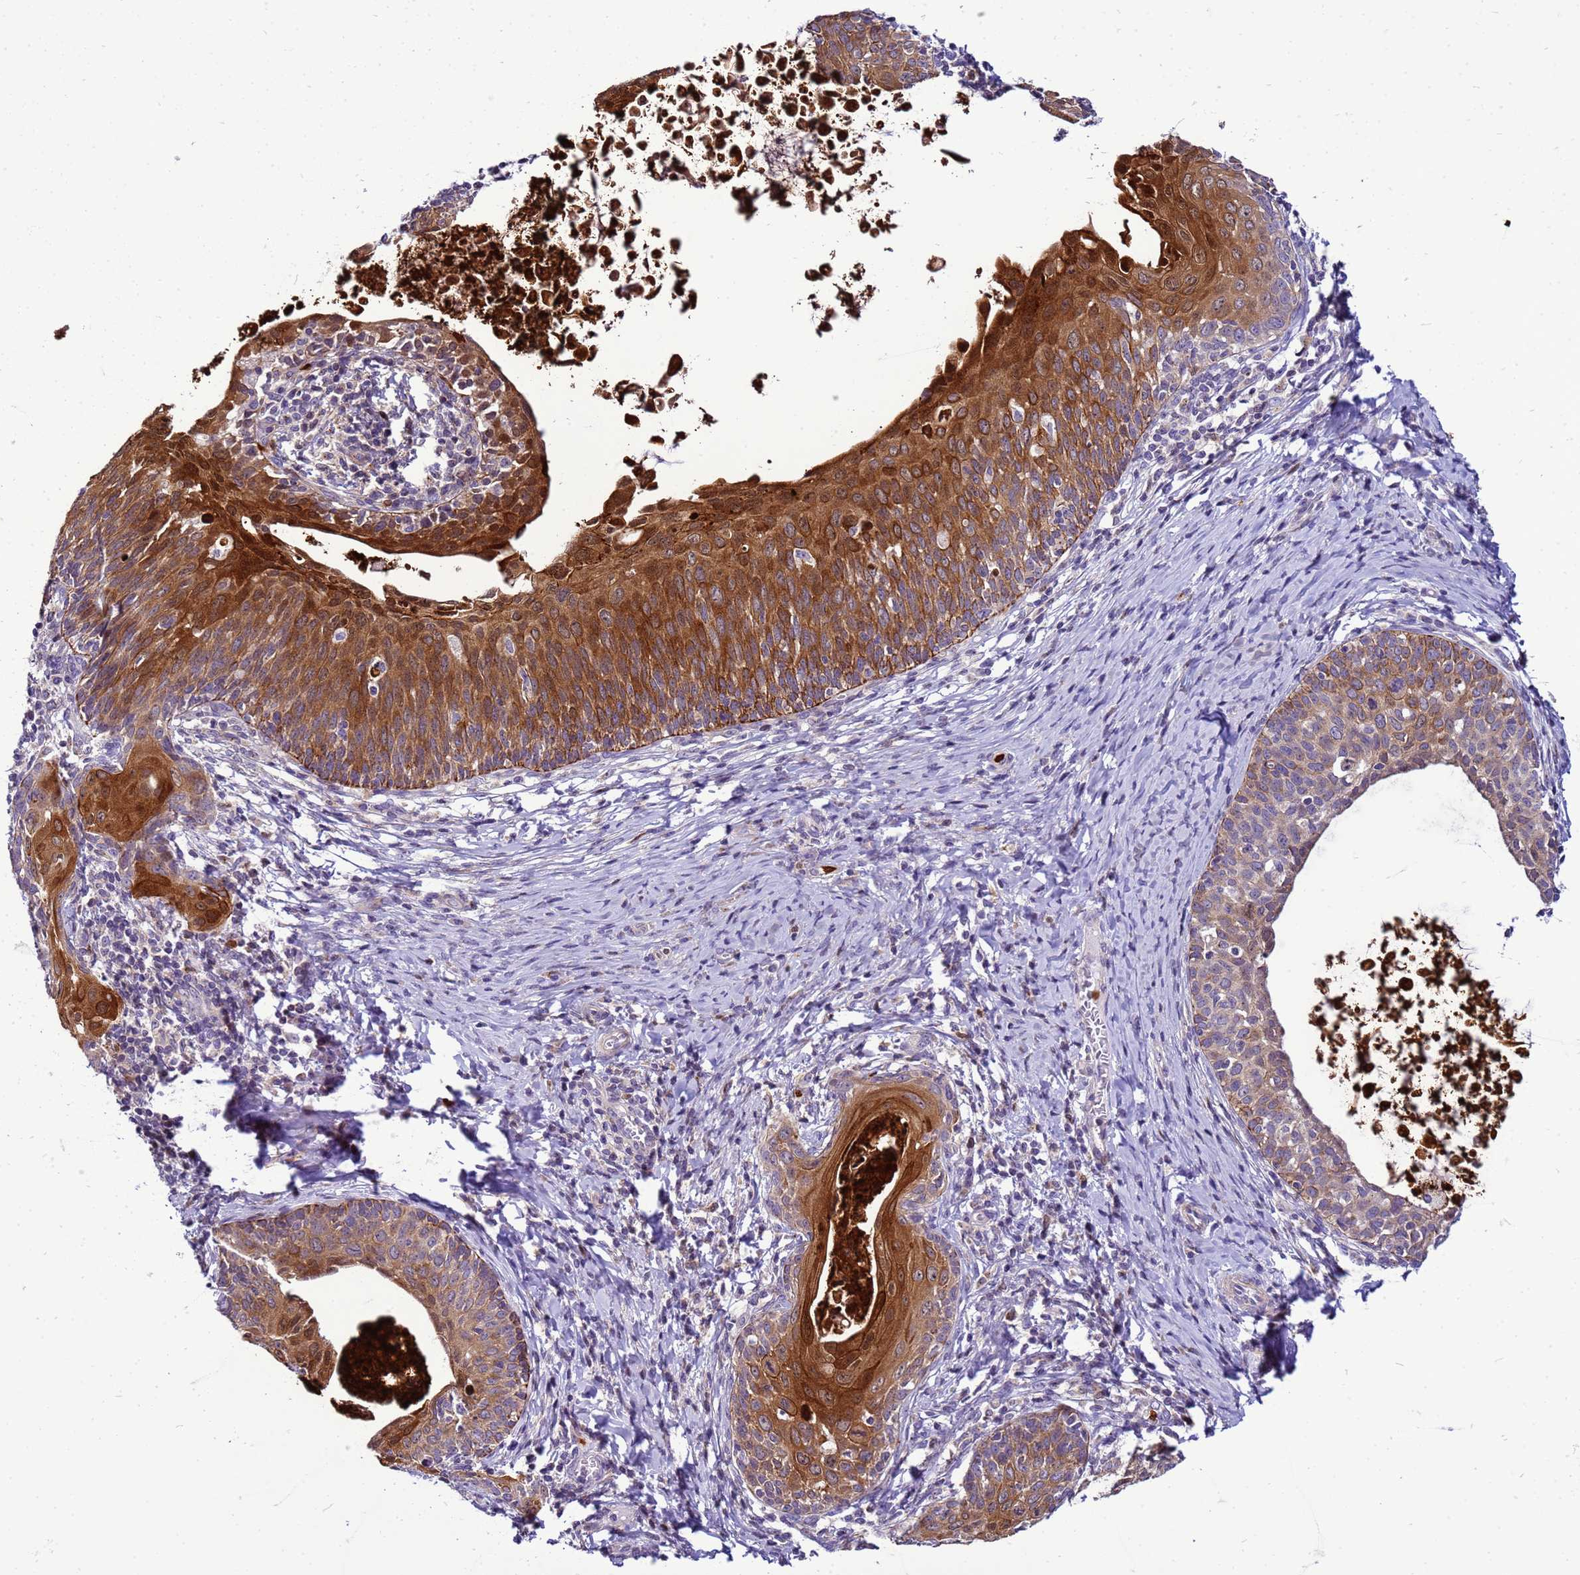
{"staining": {"intensity": "strong", "quantity": ">75%", "location": "cytoplasmic/membranous"}, "tissue": "cervical cancer", "cell_type": "Tumor cells", "image_type": "cancer", "snomed": [{"axis": "morphology", "description": "Squamous cell carcinoma, NOS"}, {"axis": "topography", "description": "Cervix"}], "caption": "A high-resolution histopathology image shows IHC staining of squamous cell carcinoma (cervical), which exhibits strong cytoplasmic/membranous staining in about >75% of tumor cells. (brown staining indicates protein expression, while blue staining denotes nuclei).", "gene": "VPS4B", "patient": {"sex": "female", "age": 52}}